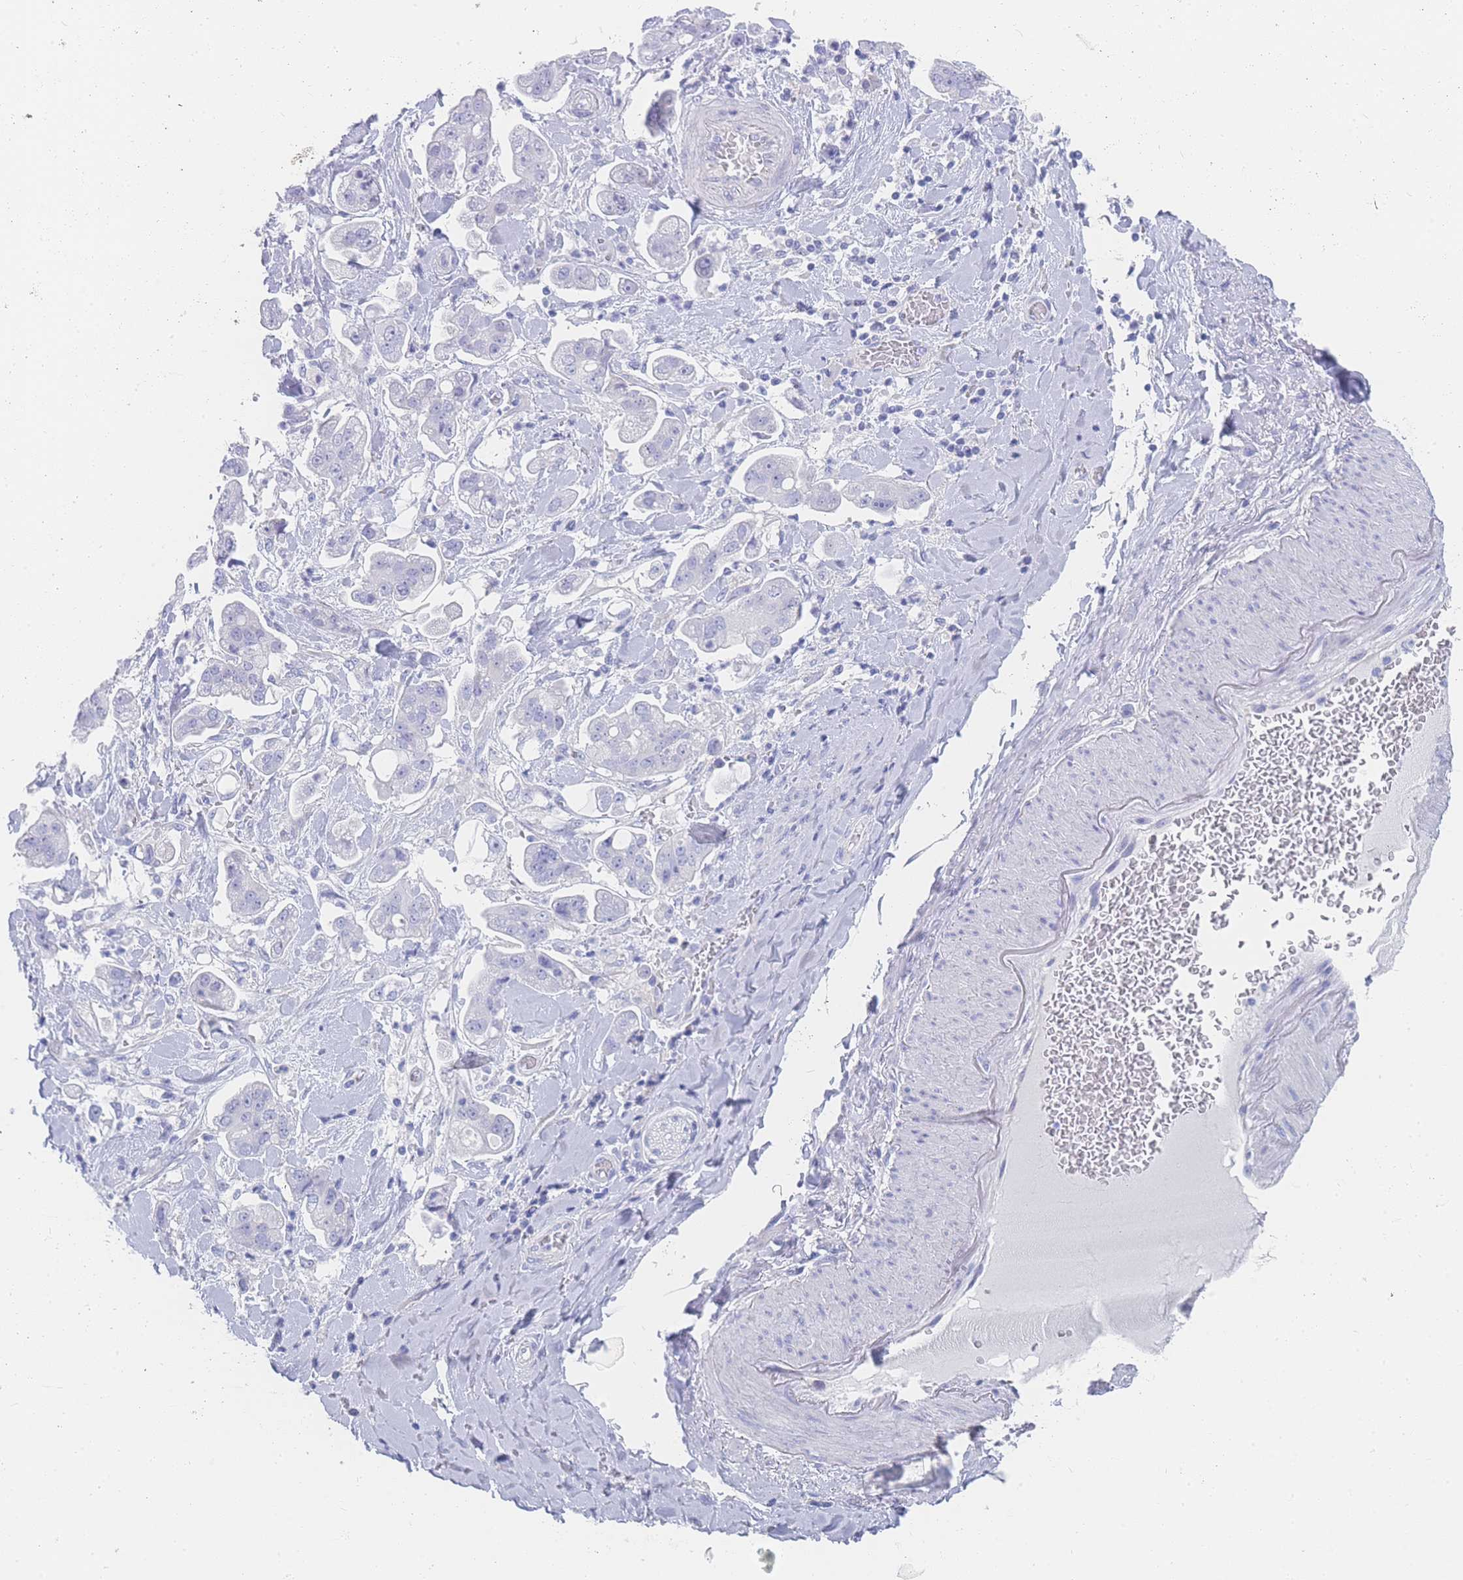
{"staining": {"intensity": "negative", "quantity": "none", "location": "none"}, "tissue": "stomach cancer", "cell_type": "Tumor cells", "image_type": "cancer", "snomed": [{"axis": "morphology", "description": "Adenocarcinoma, NOS"}, {"axis": "topography", "description": "Stomach"}], "caption": "High power microscopy image of an immunohistochemistry (IHC) image of adenocarcinoma (stomach), revealing no significant positivity in tumor cells.", "gene": "LZTFL1", "patient": {"sex": "male", "age": 62}}